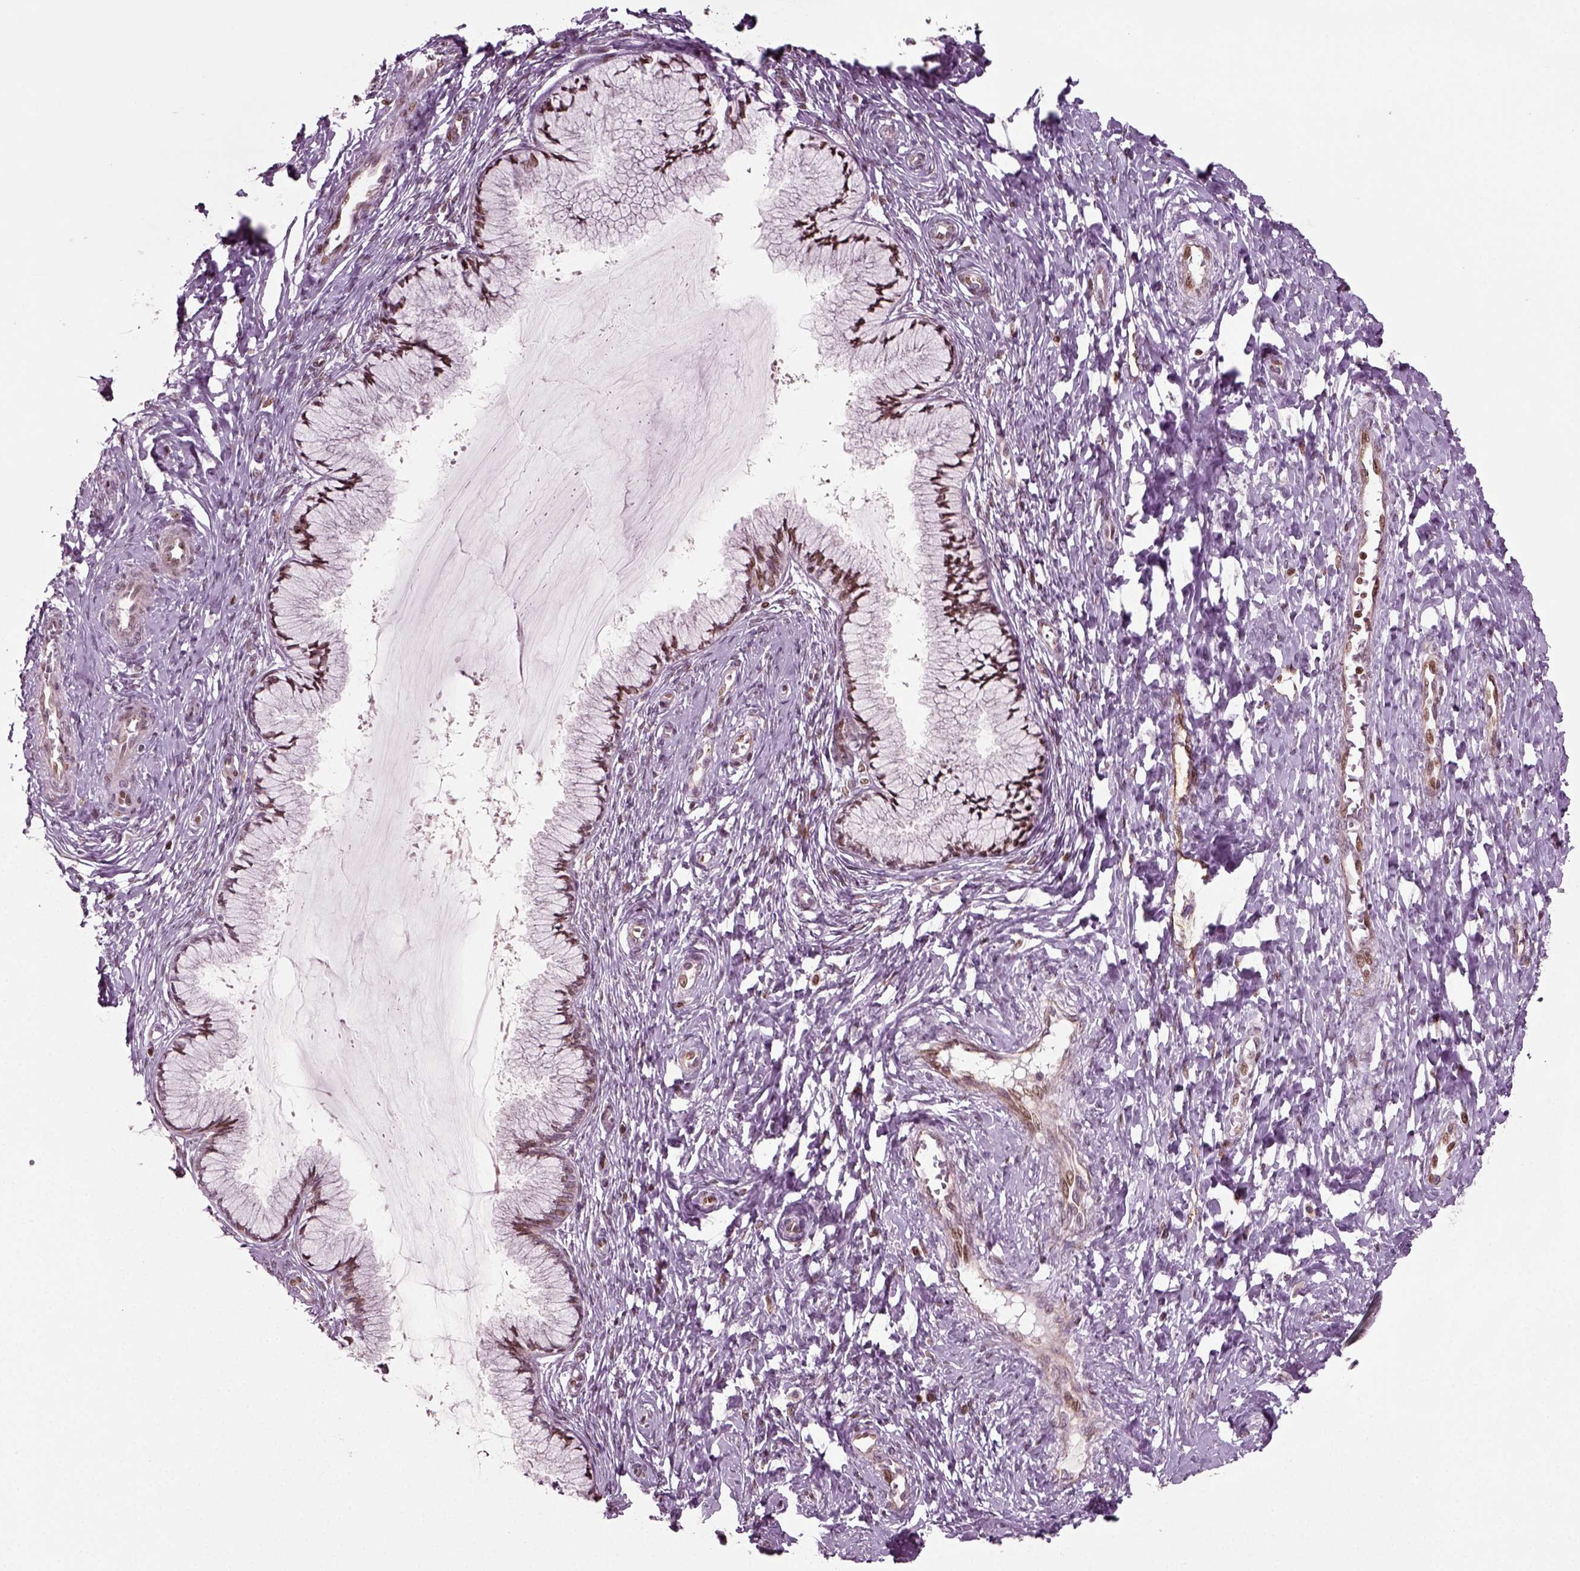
{"staining": {"intensity": "moderate", "quantity": ">75%", "location": "nuclear"}, "tissue": "cervix", "cell_type": "Glandular cells", "image_type": "normal", "snomed": [{"axis": "morphology", "description": "Normal tissue, NOS"}, {"axis": "topography", "description": "Cervix"}], "caption": "Immunohistochemical staining of normal cervix shows >75% levels of moderate nuclear protein positivity in about >75% of glandular cells. (DAB (3,3'-diaminobenzidine) IHC with brightfield microscopy, high magnification).", "gene": "HEYL", "patient": {"sex": "female", "age": 37}}